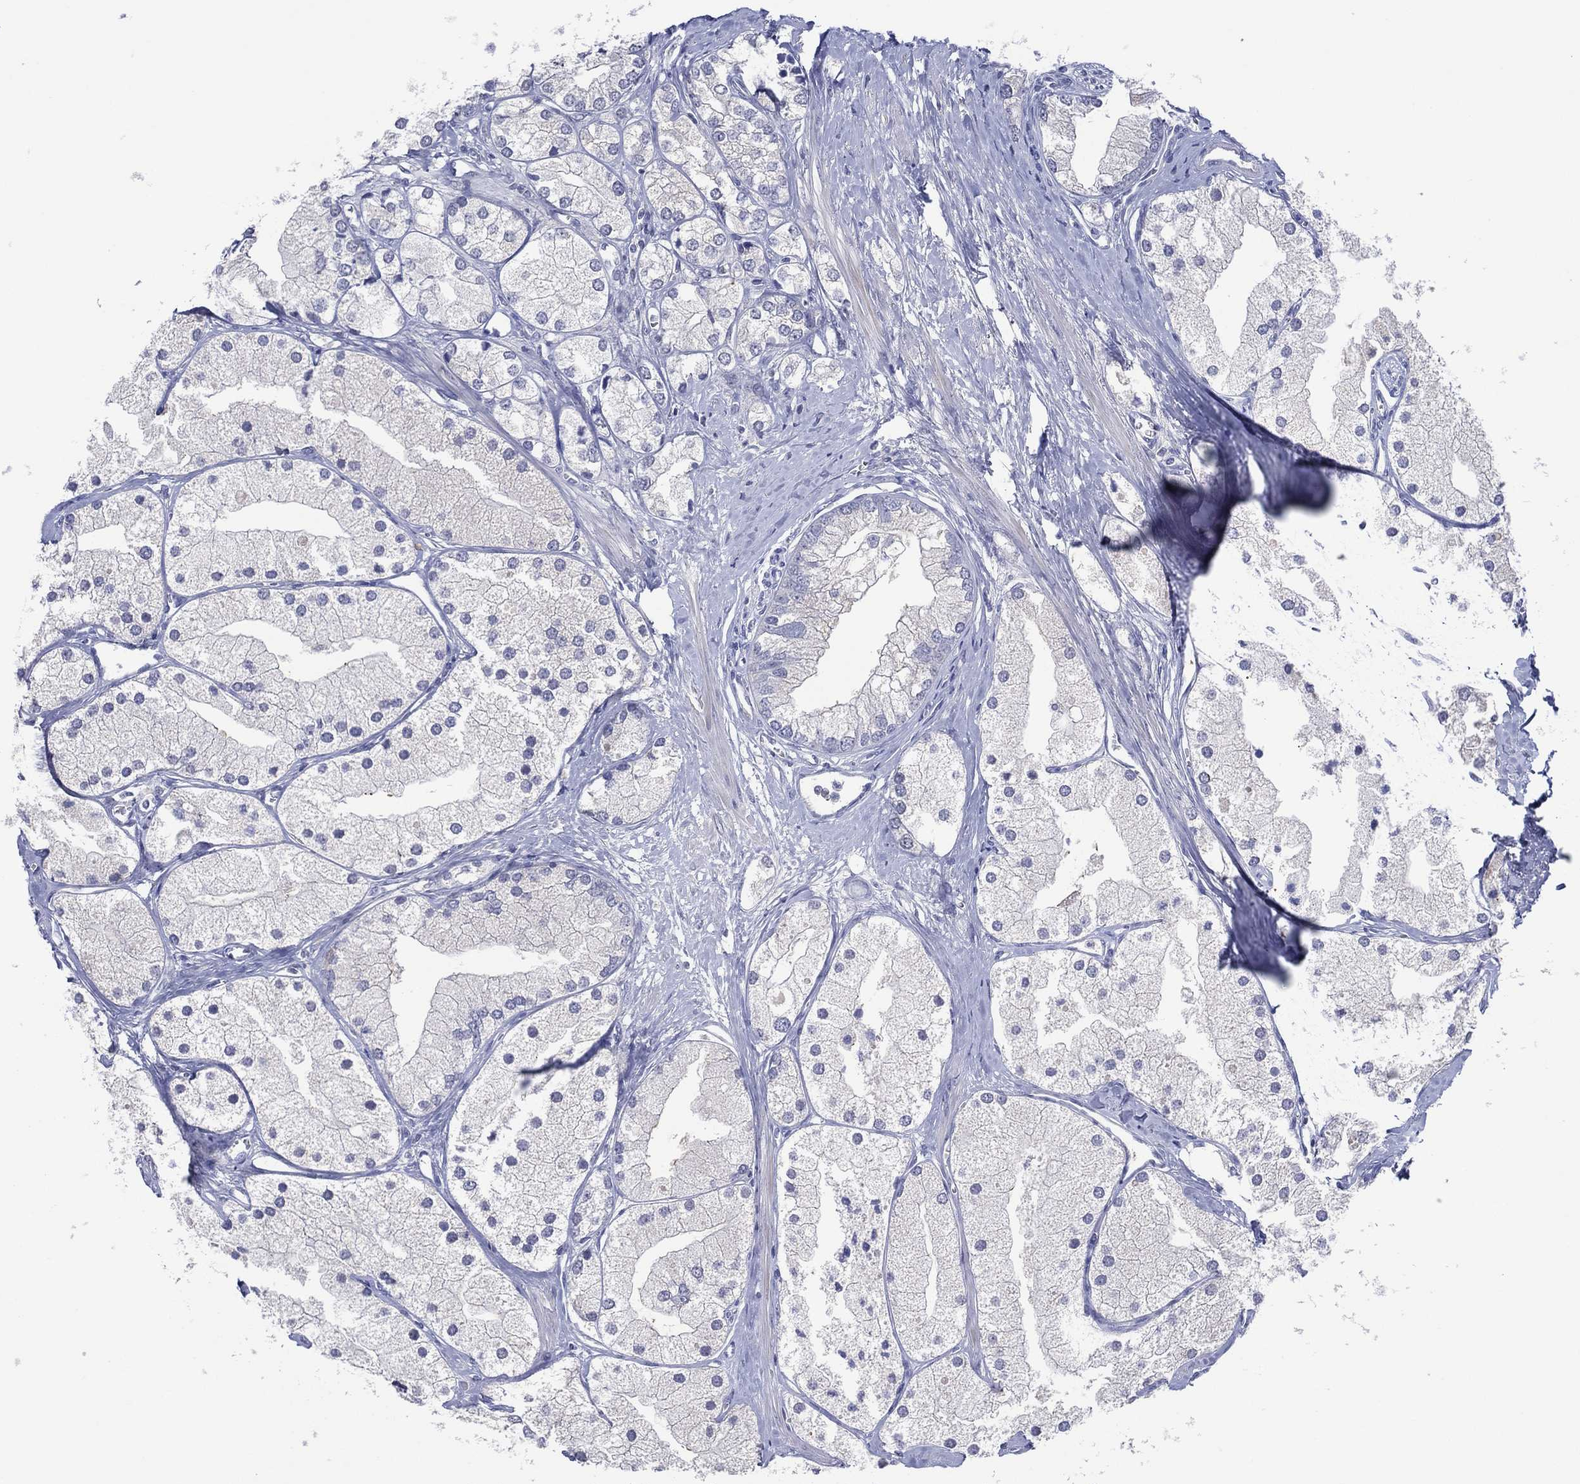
{"staining": {"intensity": "negative", "quantity": "none", "location": "none"}, "tissue": "prostate cancer", "cell_type": "Tumor cells", "image_type": "cancer", "snomed": [{"axis": "morphology", "description": "Adenocarcinoma, NOS"}, {"axis": "topography", "description": "Prostate and seminal vesicle, NOS"}, {"axis": "topography", "description": "Prostate"}], "caption": "An immunohistochemistry histopathology image of adenocarcinoma (prostate) is shown. There is no staining in tumor cells of adenocarcinoma (prostate).", "gene": "TRIM31", "patient": {"sex": "male", "age": 79}}